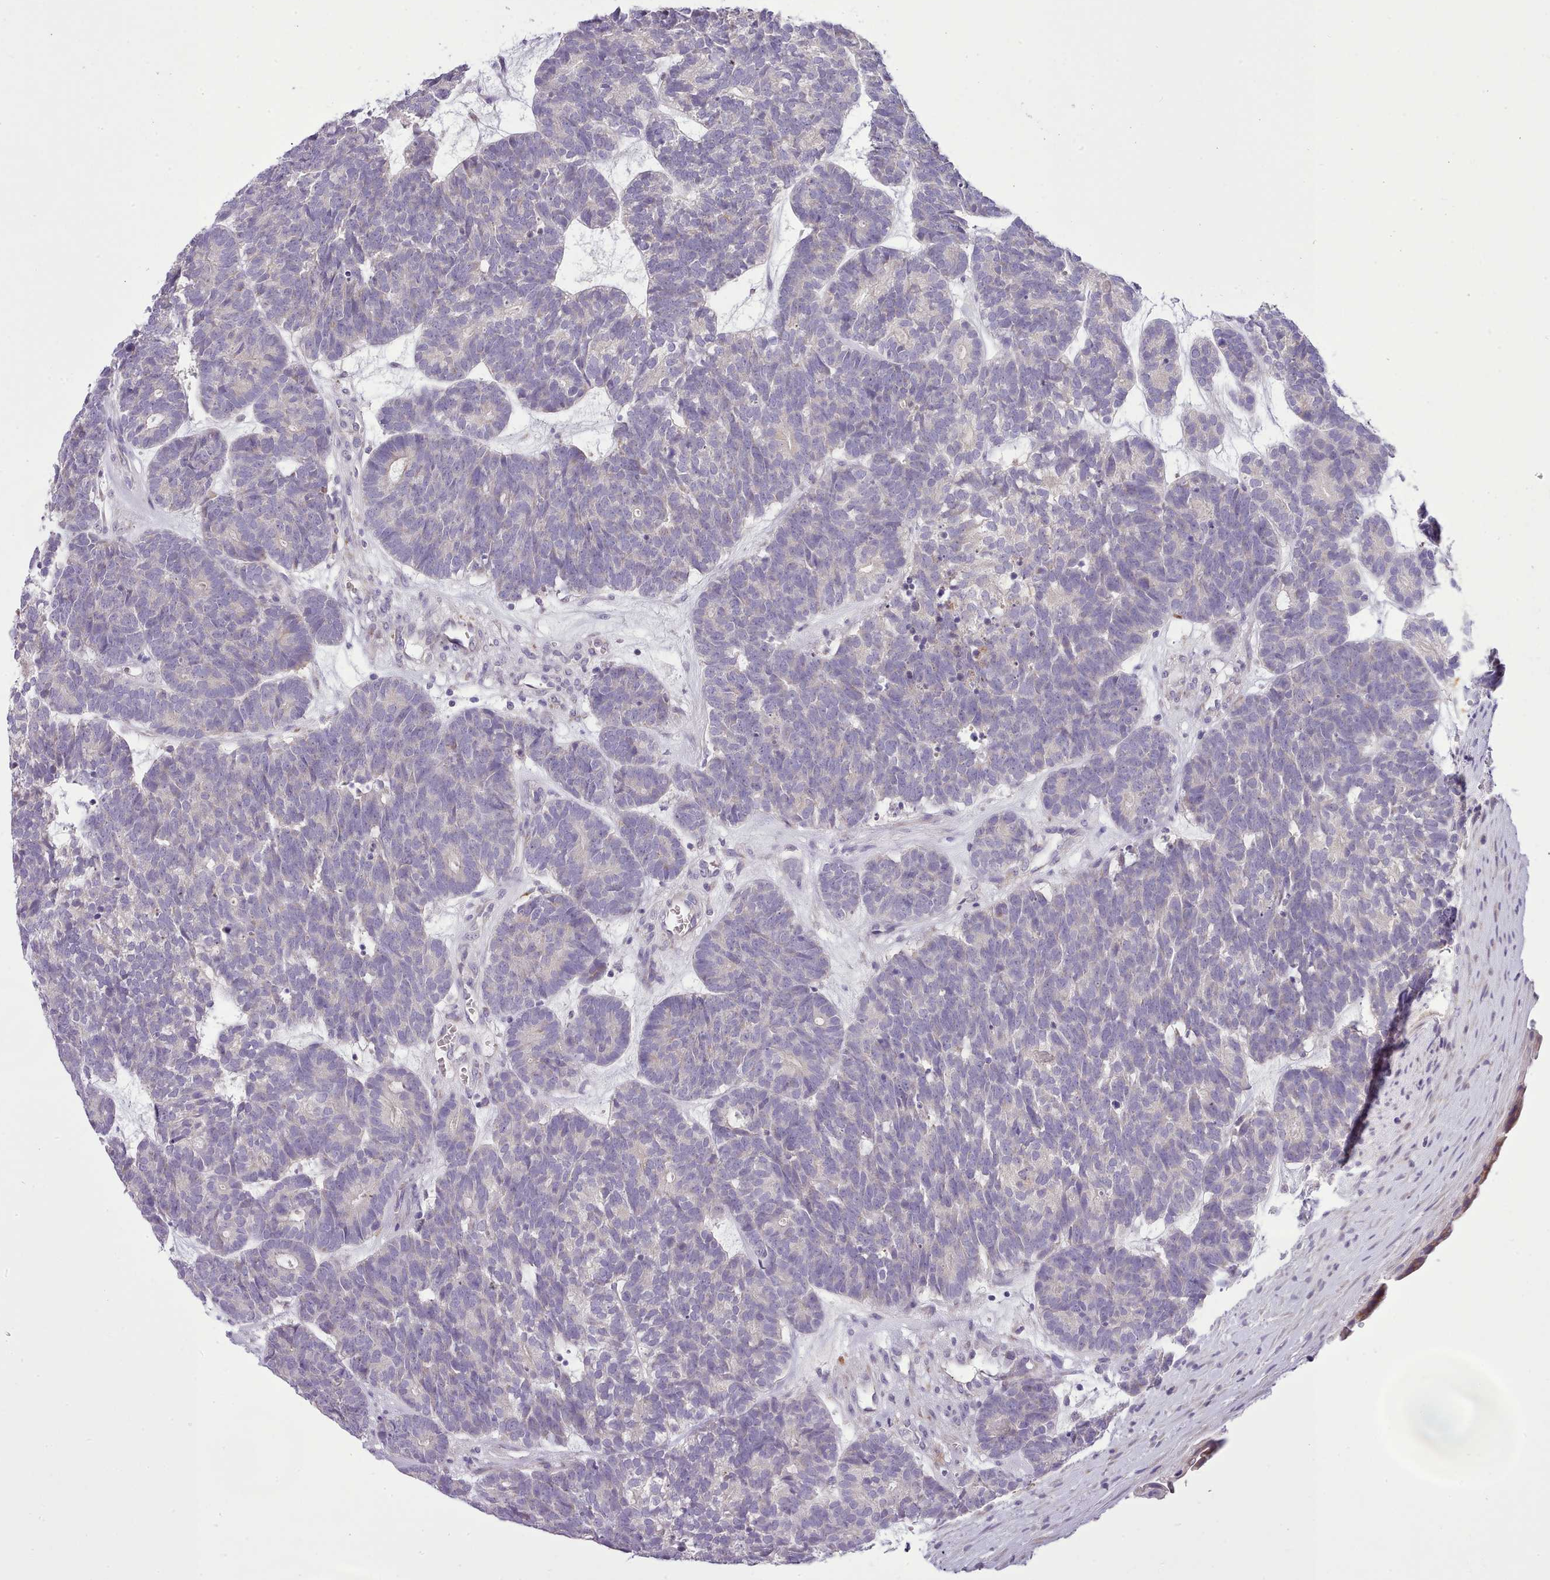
{"staining": {"intensity": "negative", "quantity": "none", "location": "none"}, "tissue": "head and neck cancer", "cell_type": "Tumor cells", "image_type": "cancer", "snomed": [{"axis": "morphology", "description": "Adenocarcinoma, NOS"}, {"axis": "topography", "description": "Head-Neck"}], "caption": "High magnification brightfield microscopy of head and neck cancer stained with DAB (3,3'-diaminobenzidine) (brown) and counterstained with hematoxylin (blue): tumor cells show no significant expression.", "gene": "FAM83E", "patient": {"sex": "female", "age": 81}}